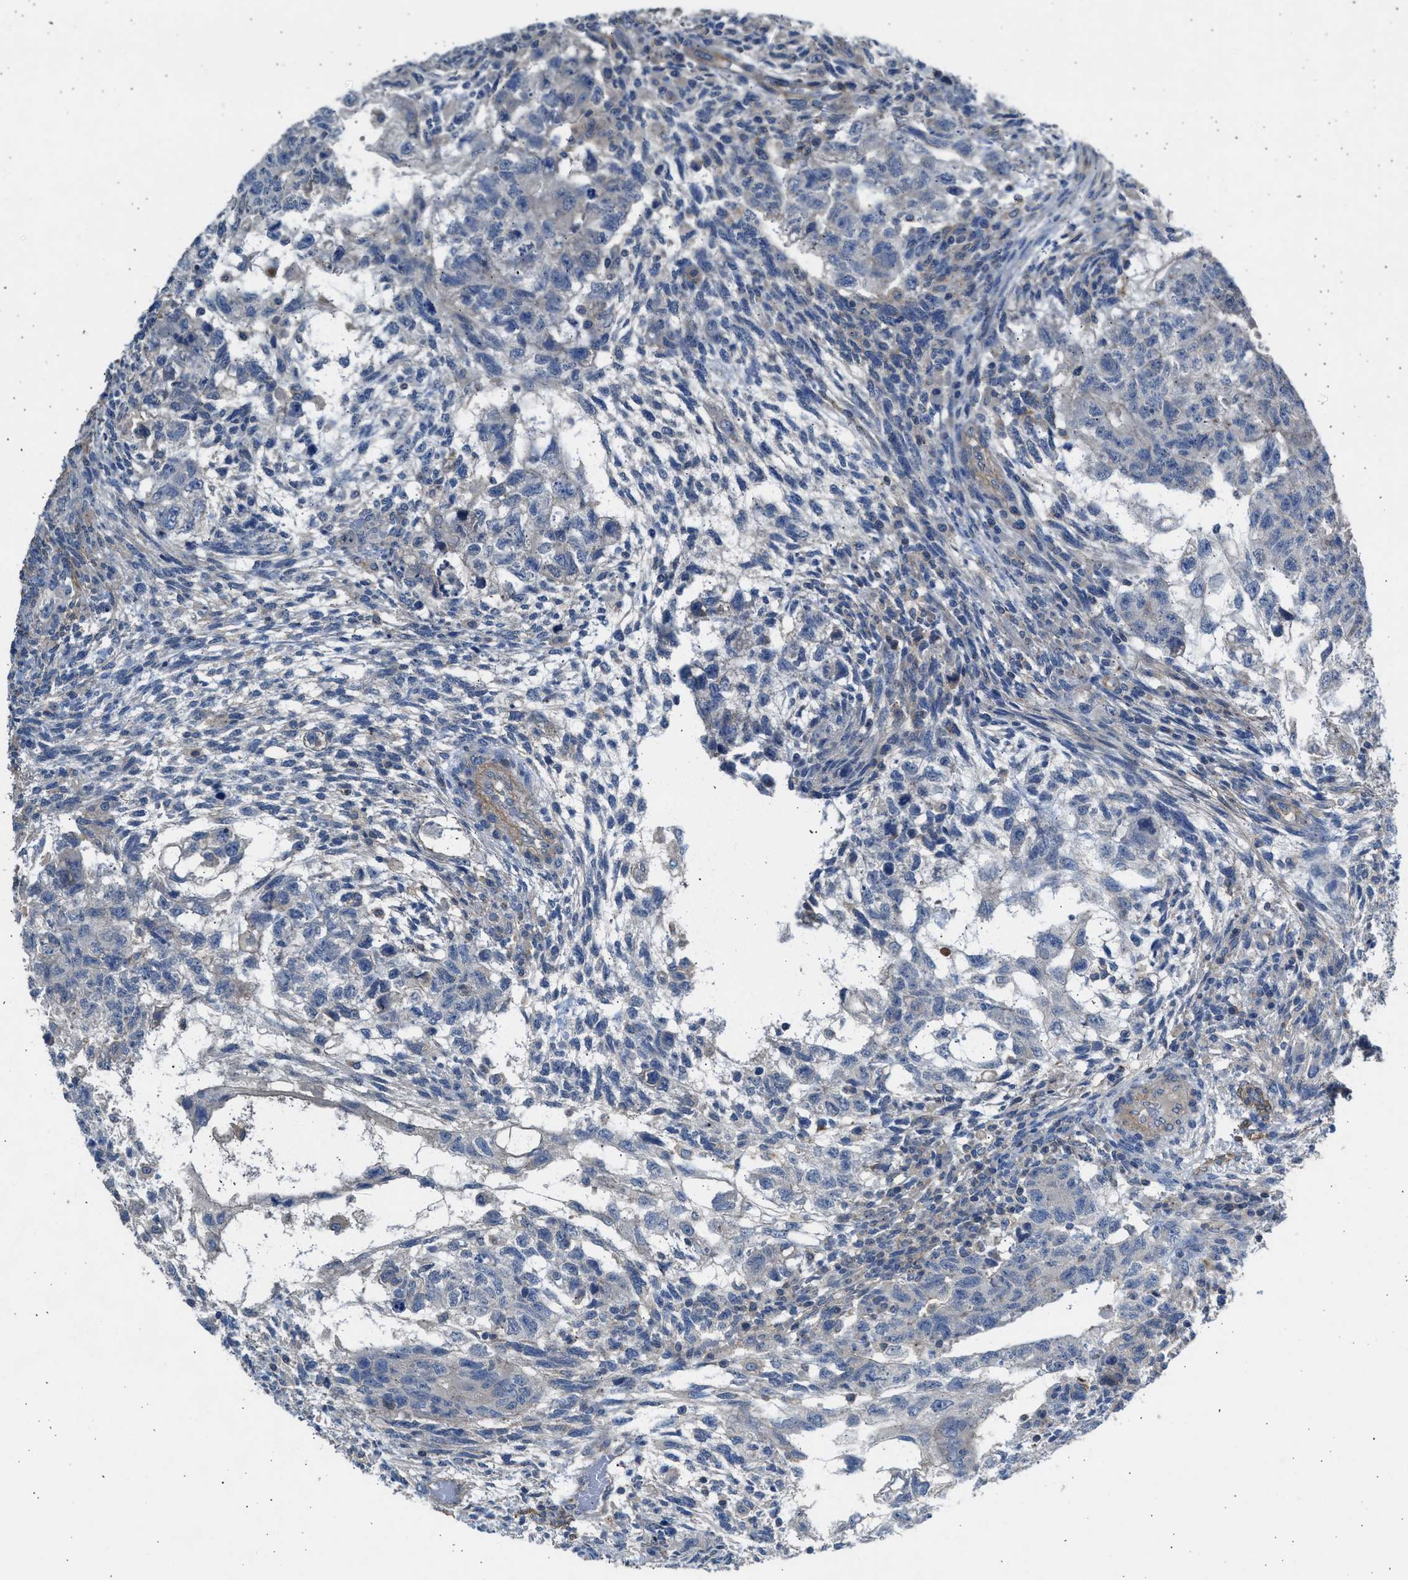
{"staining": {"intensity": "negative", "quantity": "none", "location": "none"}, "tissue": "testis cancer", "cell_type": "Tumor cells", "image_type": "cancer", "snomed": [{"axis": "morphology", "description": "Normal tissue, NOS"}, {"axis": "morphology", "description": "Carcinoma, Embryonal, NOS"}, {"axis": "topography", "description": "Testis"}], "caption": "High power microscopy histopathology image of an immunohistochemistry (IHC) image of testis cancer (embryonal carcinoma), revealing no significant expression in tumor cells. Nuclei are stained in blue.", "gene": "PCNX3", "patient": {"sex": "male", "age": 36}}